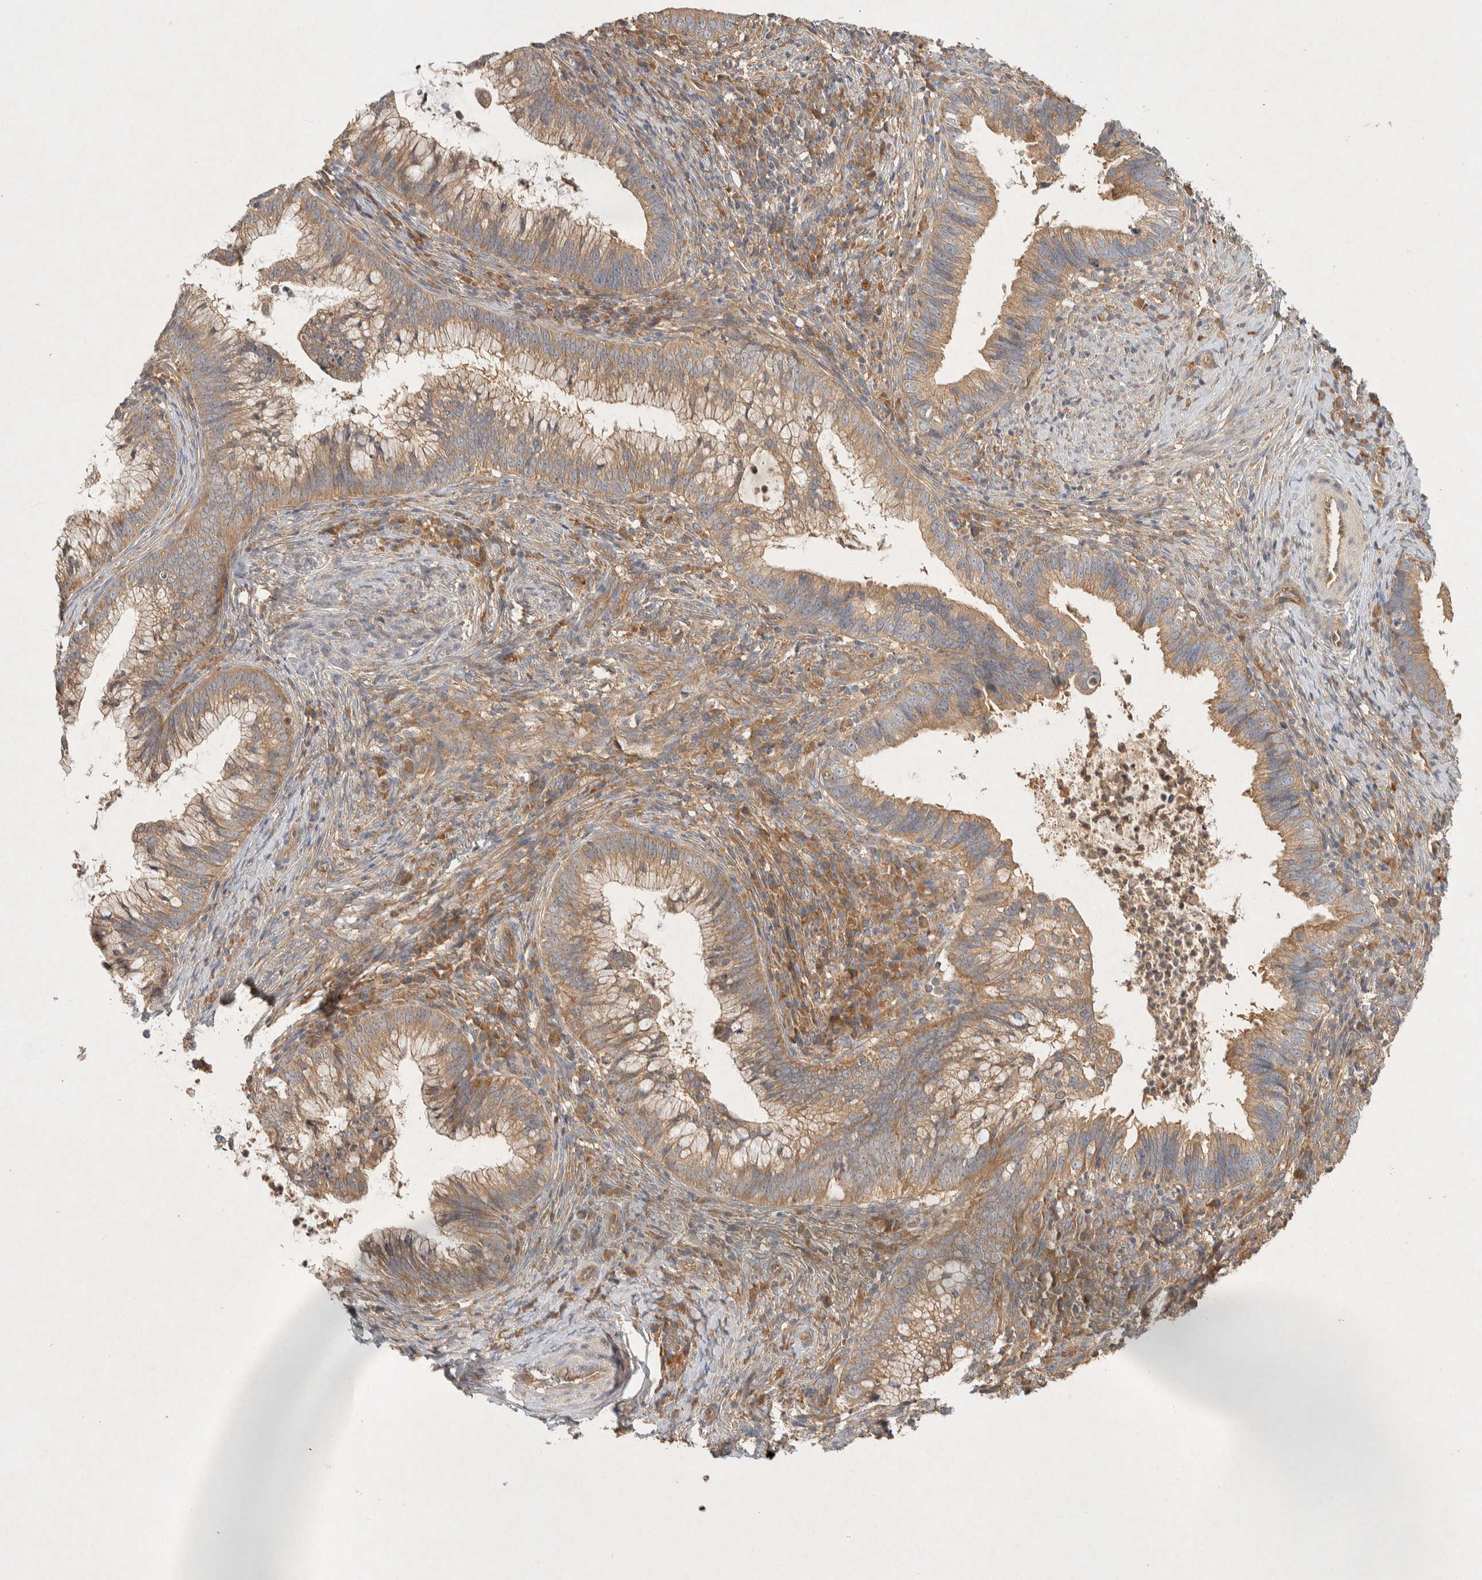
{"staining": {"intensity": "moderate", "quantity": ">75%", "location": "cytoplasmic/membranous"}, "tissue": "cervical cancer", "cell_type": "Tumor cells", "image_type": "cancer", "snomed": [{"axis": "morphology", "description": "Adenocarcinoma, NOS"}, {"axis": "topography", "description": "Cervix"}], "caption": "An image of cervical cancer (adenocarcinoma) stained for a protein shows moderate cytoplasmic/membranous brown staining in tumor cells. The protein is shown in brown color, while the nuclei are stained blue.", "gene": "PXK", "patient": {"sex": "female", "age": 36}}